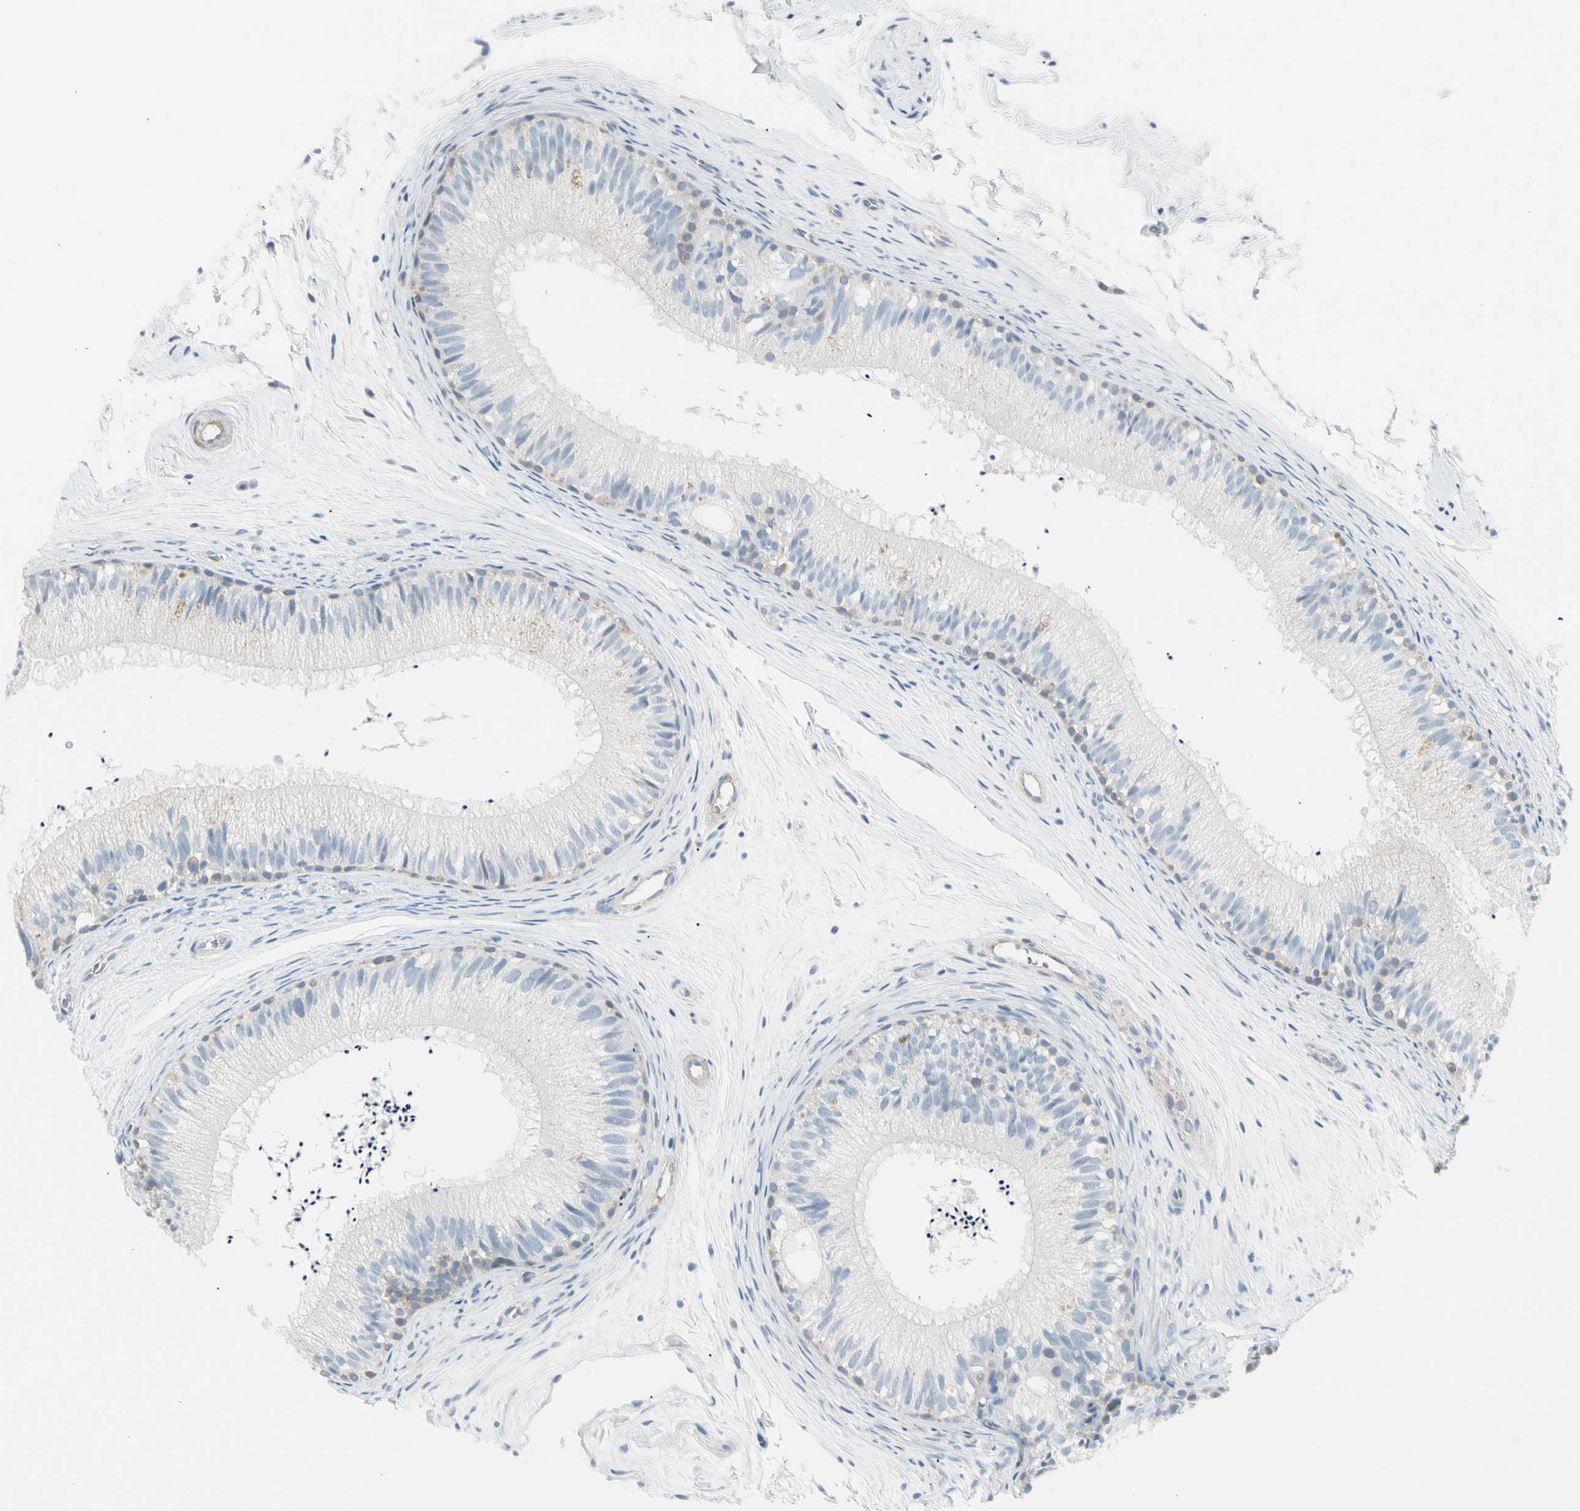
{"staining": {"intensity": "weak", "quantity": "25%-75%", "location": "cytoplasmic/membranous"}, "tissue": "epididymis", "cell_type": "Glandular cells", "image_type": "normal", "snomed": [{"axis": "morphology", "description": "Normal tissue, NOS"}, {"axis": "topography", "description": "Epididymis"}], "caption": "The histopathology image exhibits immunohistochemical staining of normal epididymis. There is weak cytoplasmic/membranous staining is identified in about 25%-75% of glandular cells.", "gene": "CACNA2D1", "patient": {"sex": "male", "age": 56}}